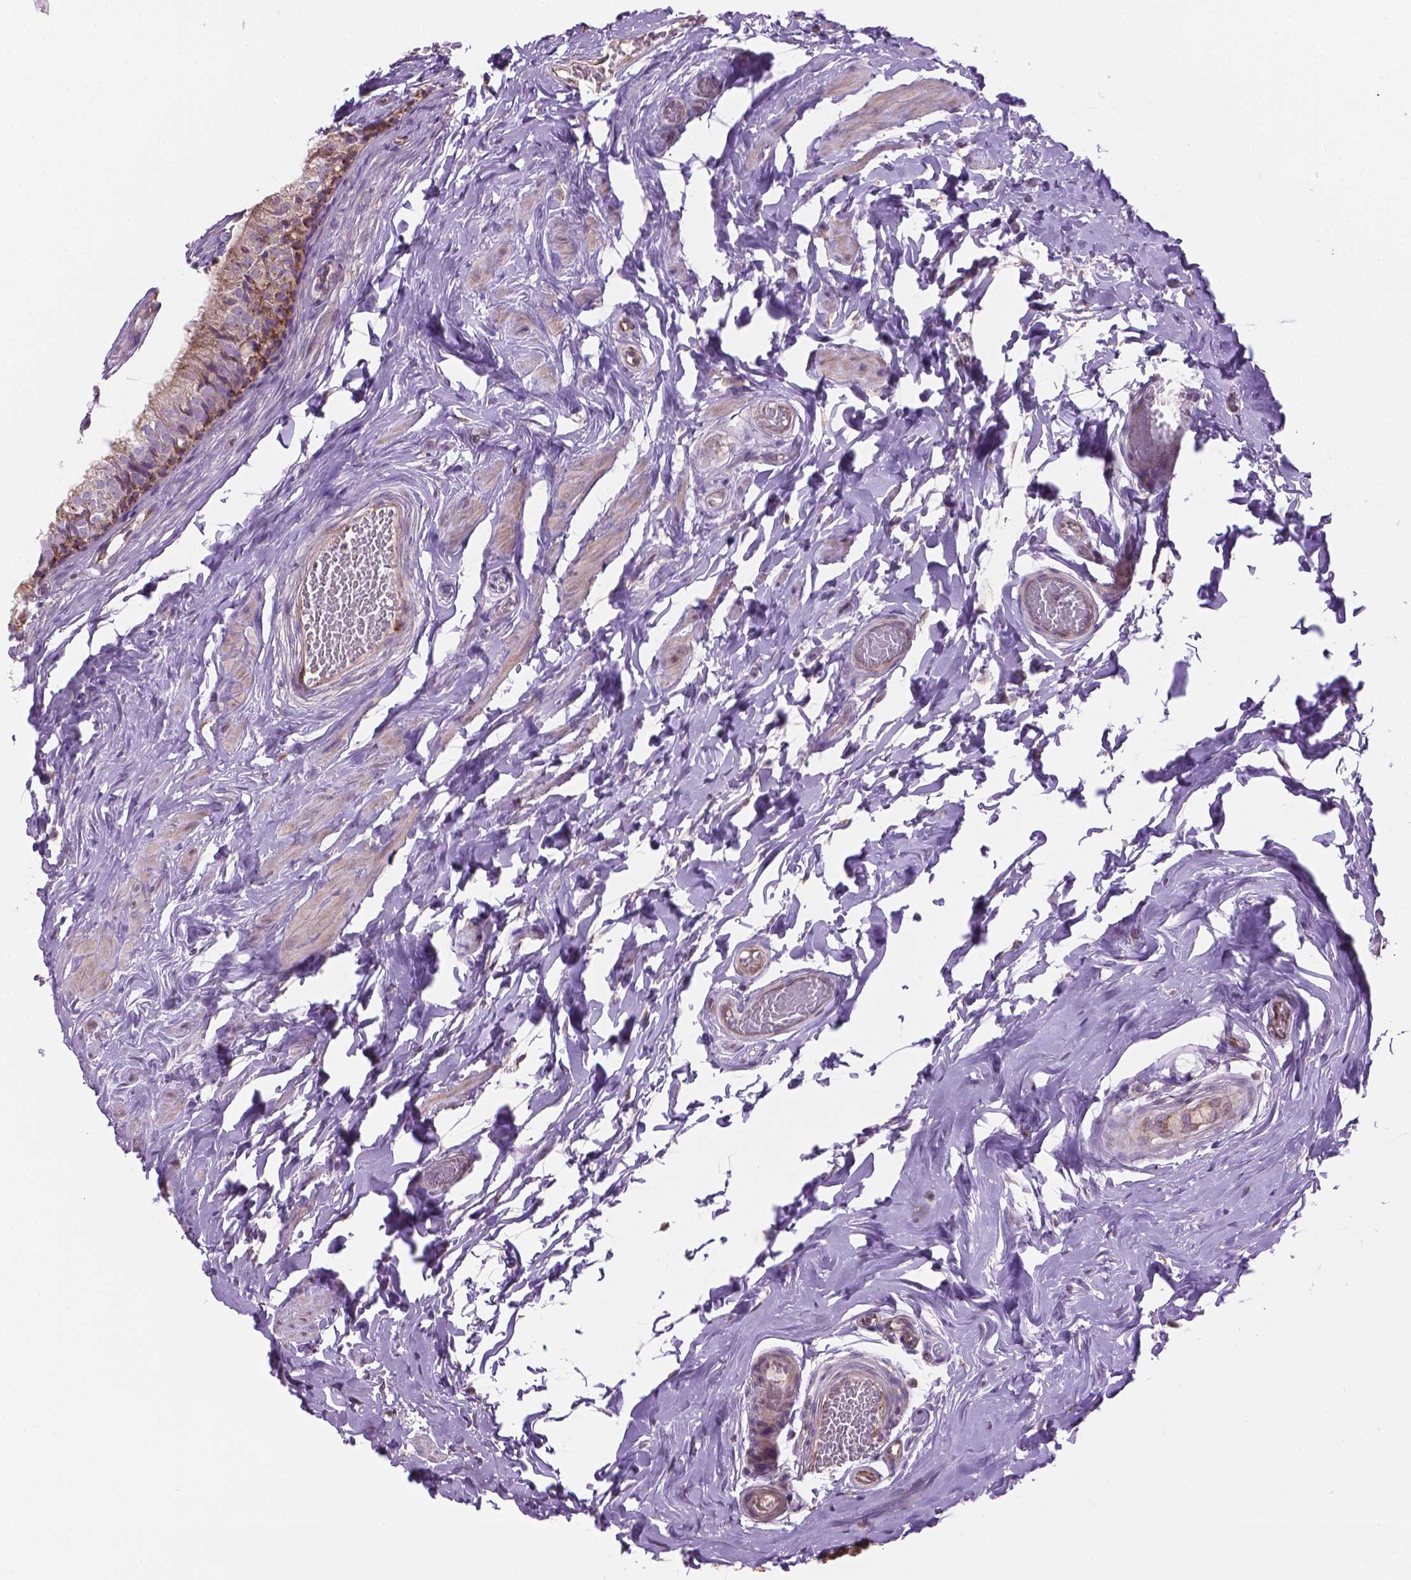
{"staining": {"intensity": "moderate", "quantity": ">75%", "location": "cytoplasmic/membranous"}, "tissue": "epididymis", "cell_type": "Glandular cells", "image_type": "normal", "snomed": [{"axis": "morphology", "description": "Normal tissue, NOS"}, {"axis": "topography", "description": "Epididymis"}], "caption": "Immunohistochemical staining of normal human epididymis demonstrates medium levels of moderate cytoplasmic/membranous staining in approximately >75% of glandular cells. Nuclei are stained in blue.", "gene": "PIBF1", "patient": {"sex": "male", "age": 29}}